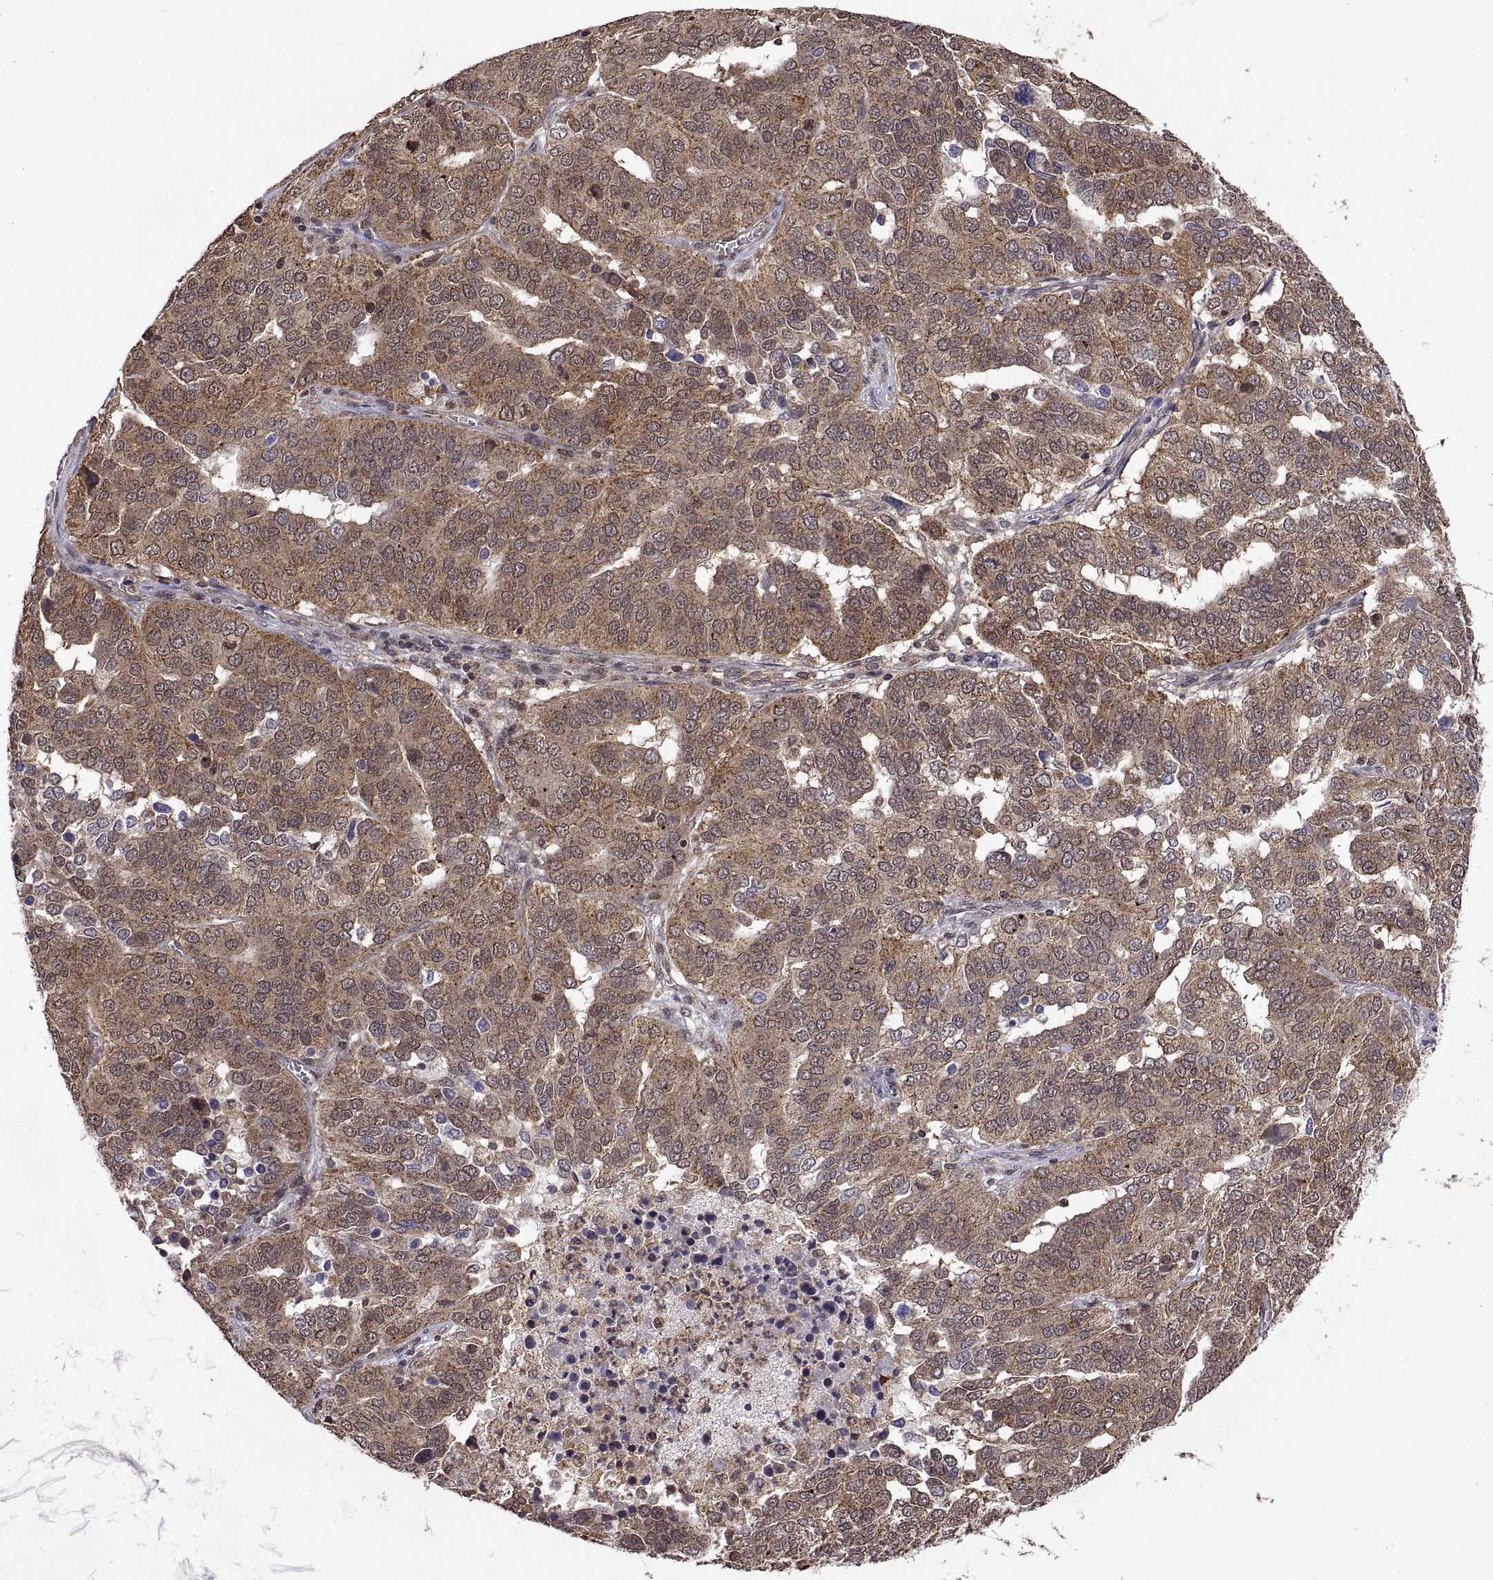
{"staining": {"intensity": "moderate", "quantity": ">75%", "location": "cytoplasmic/membranous"}, "tissue": "ovarian cancer", "cell_type": "Tumor cells", "image_type": "cancer", "snomed": [{"axis": "morphology", "description": "Carcinoma, endometroid"}, {"axis": "topography", "description": "Soft tissue"}, {"axis": "topography", "description": "Ovary"}], "caption": "An image of human ovarian cancer (endometroid carcinoma) stained for a protein reveals moderate cytoplasmic/membranous brown staining in tumor cells.", "gene": "ZNRF2", "patient": {"sex": "female", "age": 52}}